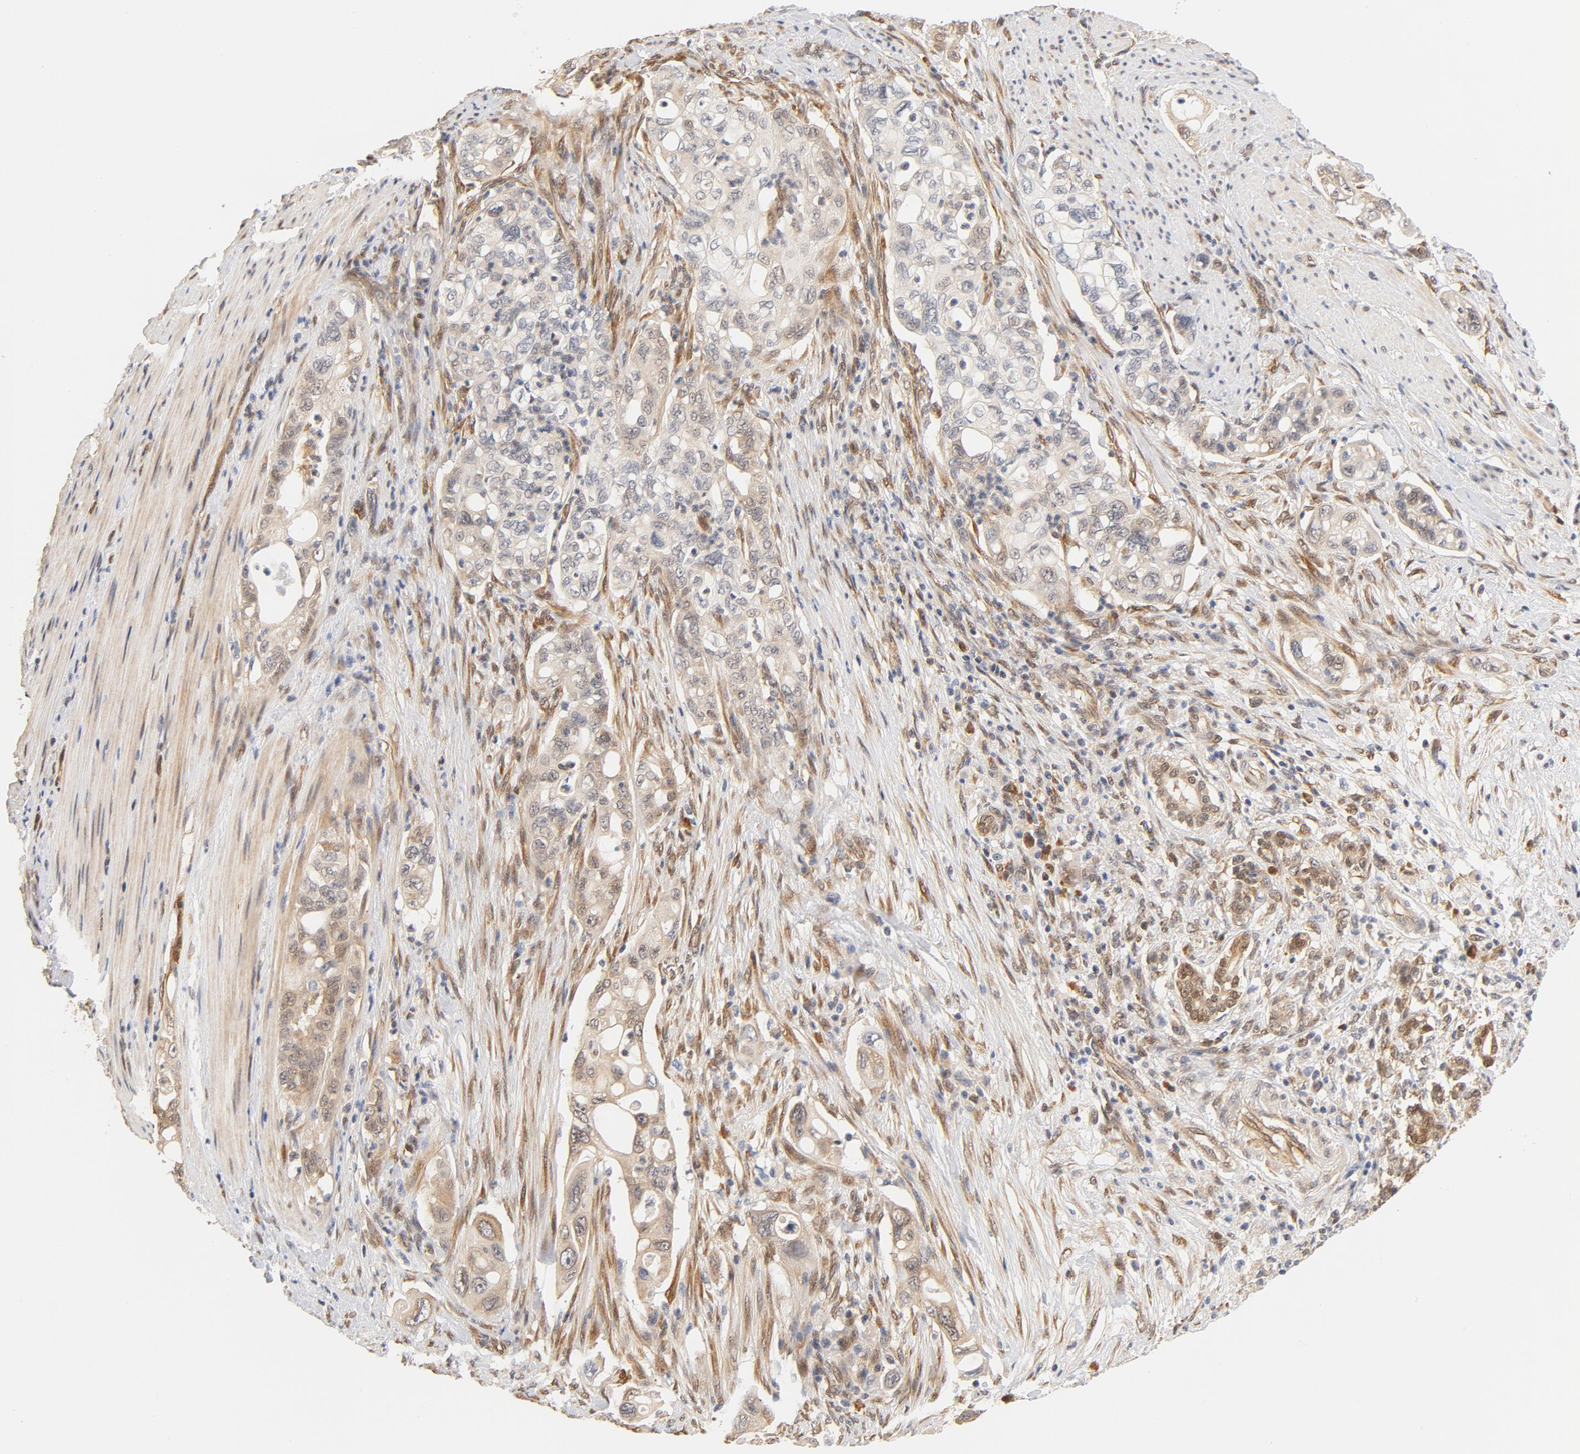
{"staining": {"intensity": "moderate", "quantity": ">75%", "location": "cytoplasmic/membranous,nuclear"}, "tissue": "pancreatic cancer", "cell_type": "Tumor cells", "image_type": "cancer", "snomed": [{"axis": "morphology", "description": "Normal tissue, NOS"}, {"axis": "topography", "description": "Pancreas"}], "caption": "IHC image of neoplastic tissue: human pancreatic cancer stained using immunohistochemistry (IHC) shows medium levels of moderate protein expression localized specifically in the cytoplasmic/membranous and nuclear of tumor cells, appearing as a cytoplasmic/membranous and nuclear brown color.", "gene": "EIF4E", "patient": {"sex": "male", "age": 42}}